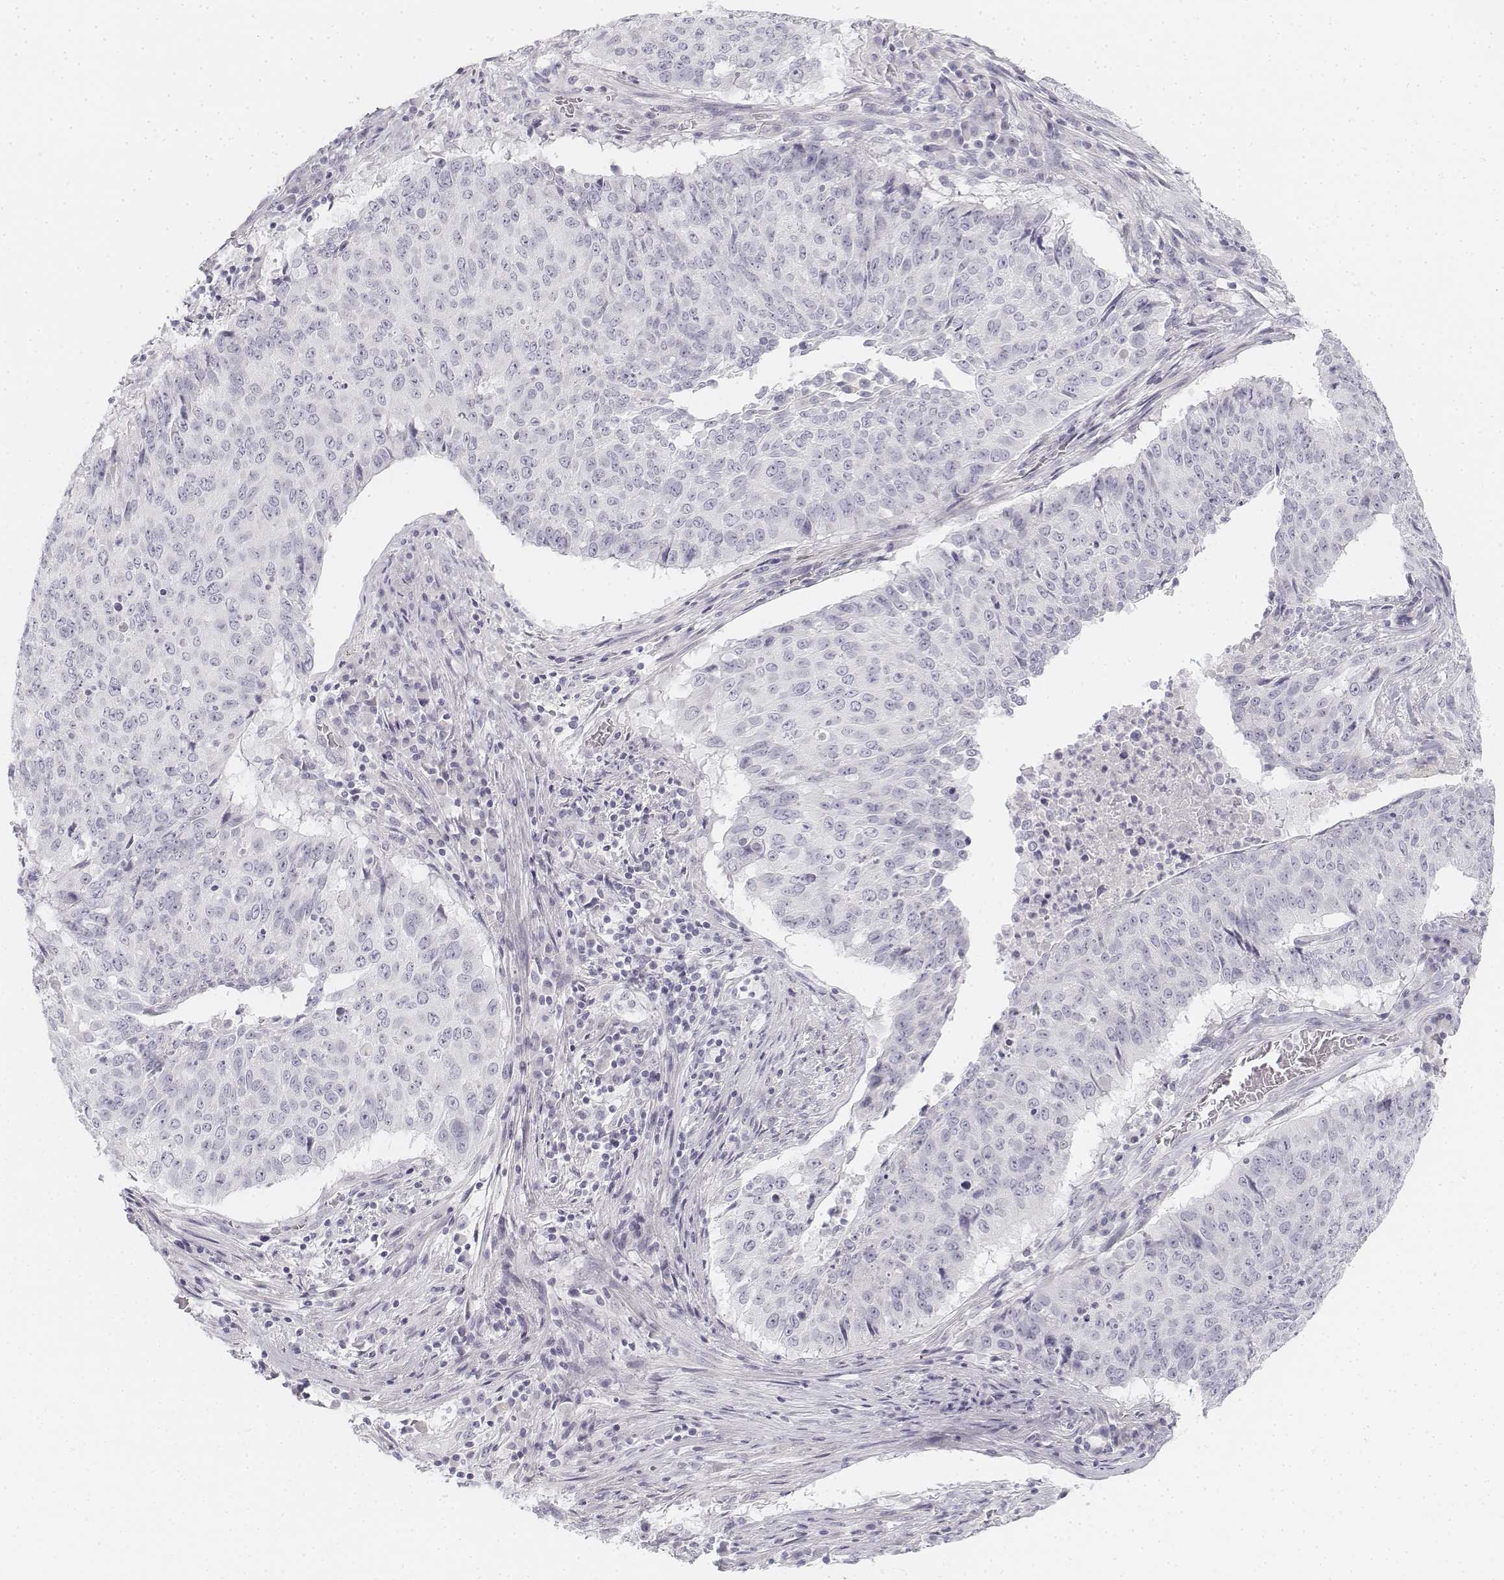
{"staining": {"intensity": "negative", "quantity": "none", "location": "none"}, "tissue": "lung cancer", "cell_type": "Tumor cells", "image_type": "cancer", "snomed": [{"axis": "morphology", "description": "Normal tissue, NOS"}, {"axis": "morphology", "description": "Squamous cell carcinoma, NOS"}, {"axis": "topography", "description": "Bronchus"}, {"axis": "topography", "description": "Lung"}], "caption": "This photomicrograph is of squamous cell carcinoma (lung) stained with immunohistochemistry to label a protein in brown with the nuclei are counter-stained blue. There is no staining in tumor cells.", "gene": "KRT25", "patient": {"sex": "male", "age": 64}}